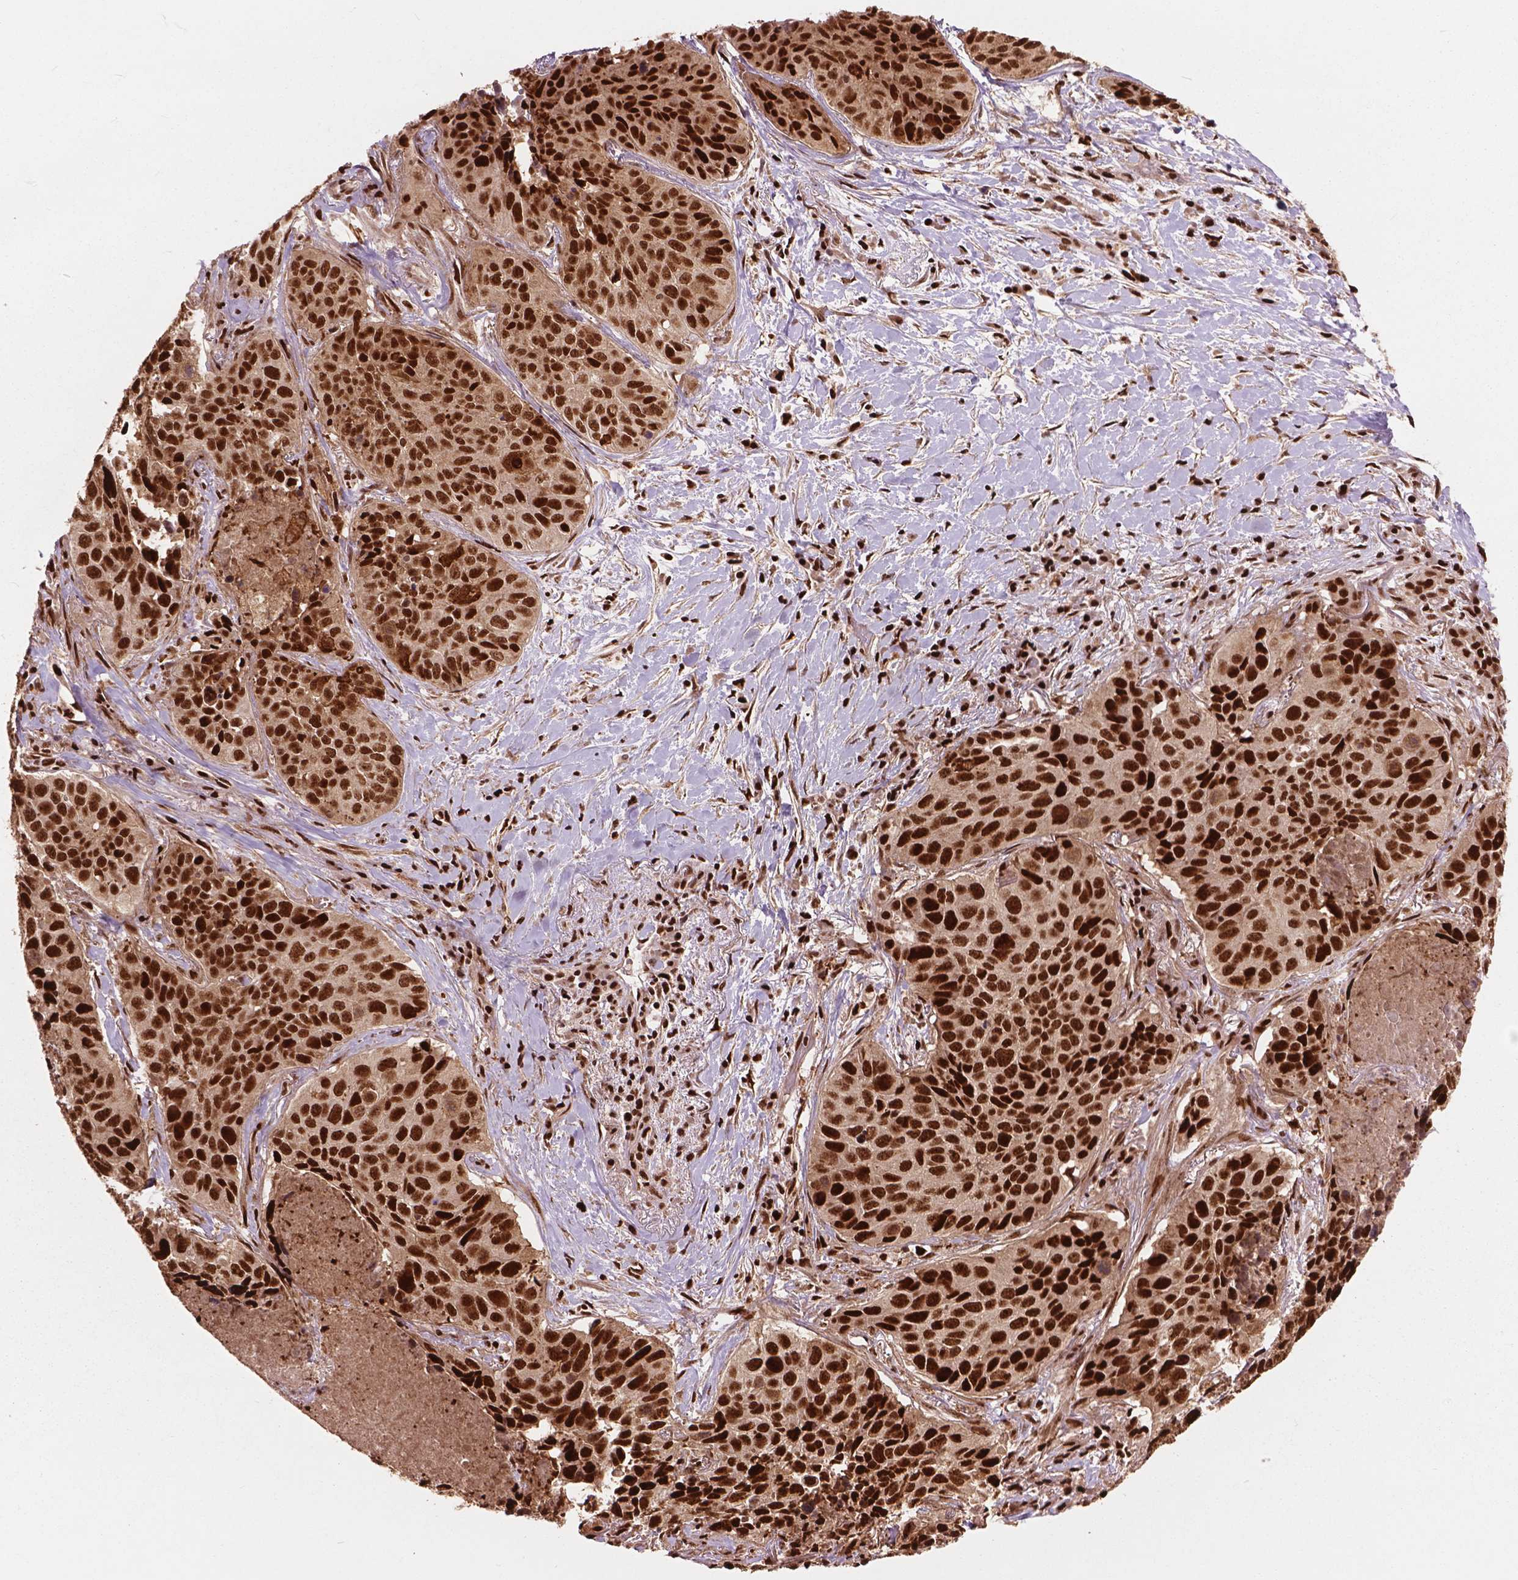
{"staining": {"intensity": "strong", "quantity": ">75%", "location": "nuclear"}, "tissue": "lung cancer", "cell_type": "Tumor cells", "image_type": "cancer", "snomed": [{"axis": "morphology", "description": "Normal tissue, NOS"}, {"axis": "morphology", "description": "Squamous cell carcinoma, NOS"}, {"axis": "topography", "description": "Bronchus"}, {"axis": "topography", "description": "Lung"}], "caption": "Immunohistochemical staining of lung cancer (squamous cell carcinoma) displays strong nuclear protein staining in approximately >75% of tumor cells.", "gene": "ANP32B", "patient": {"sex": "male", "age": 64}}